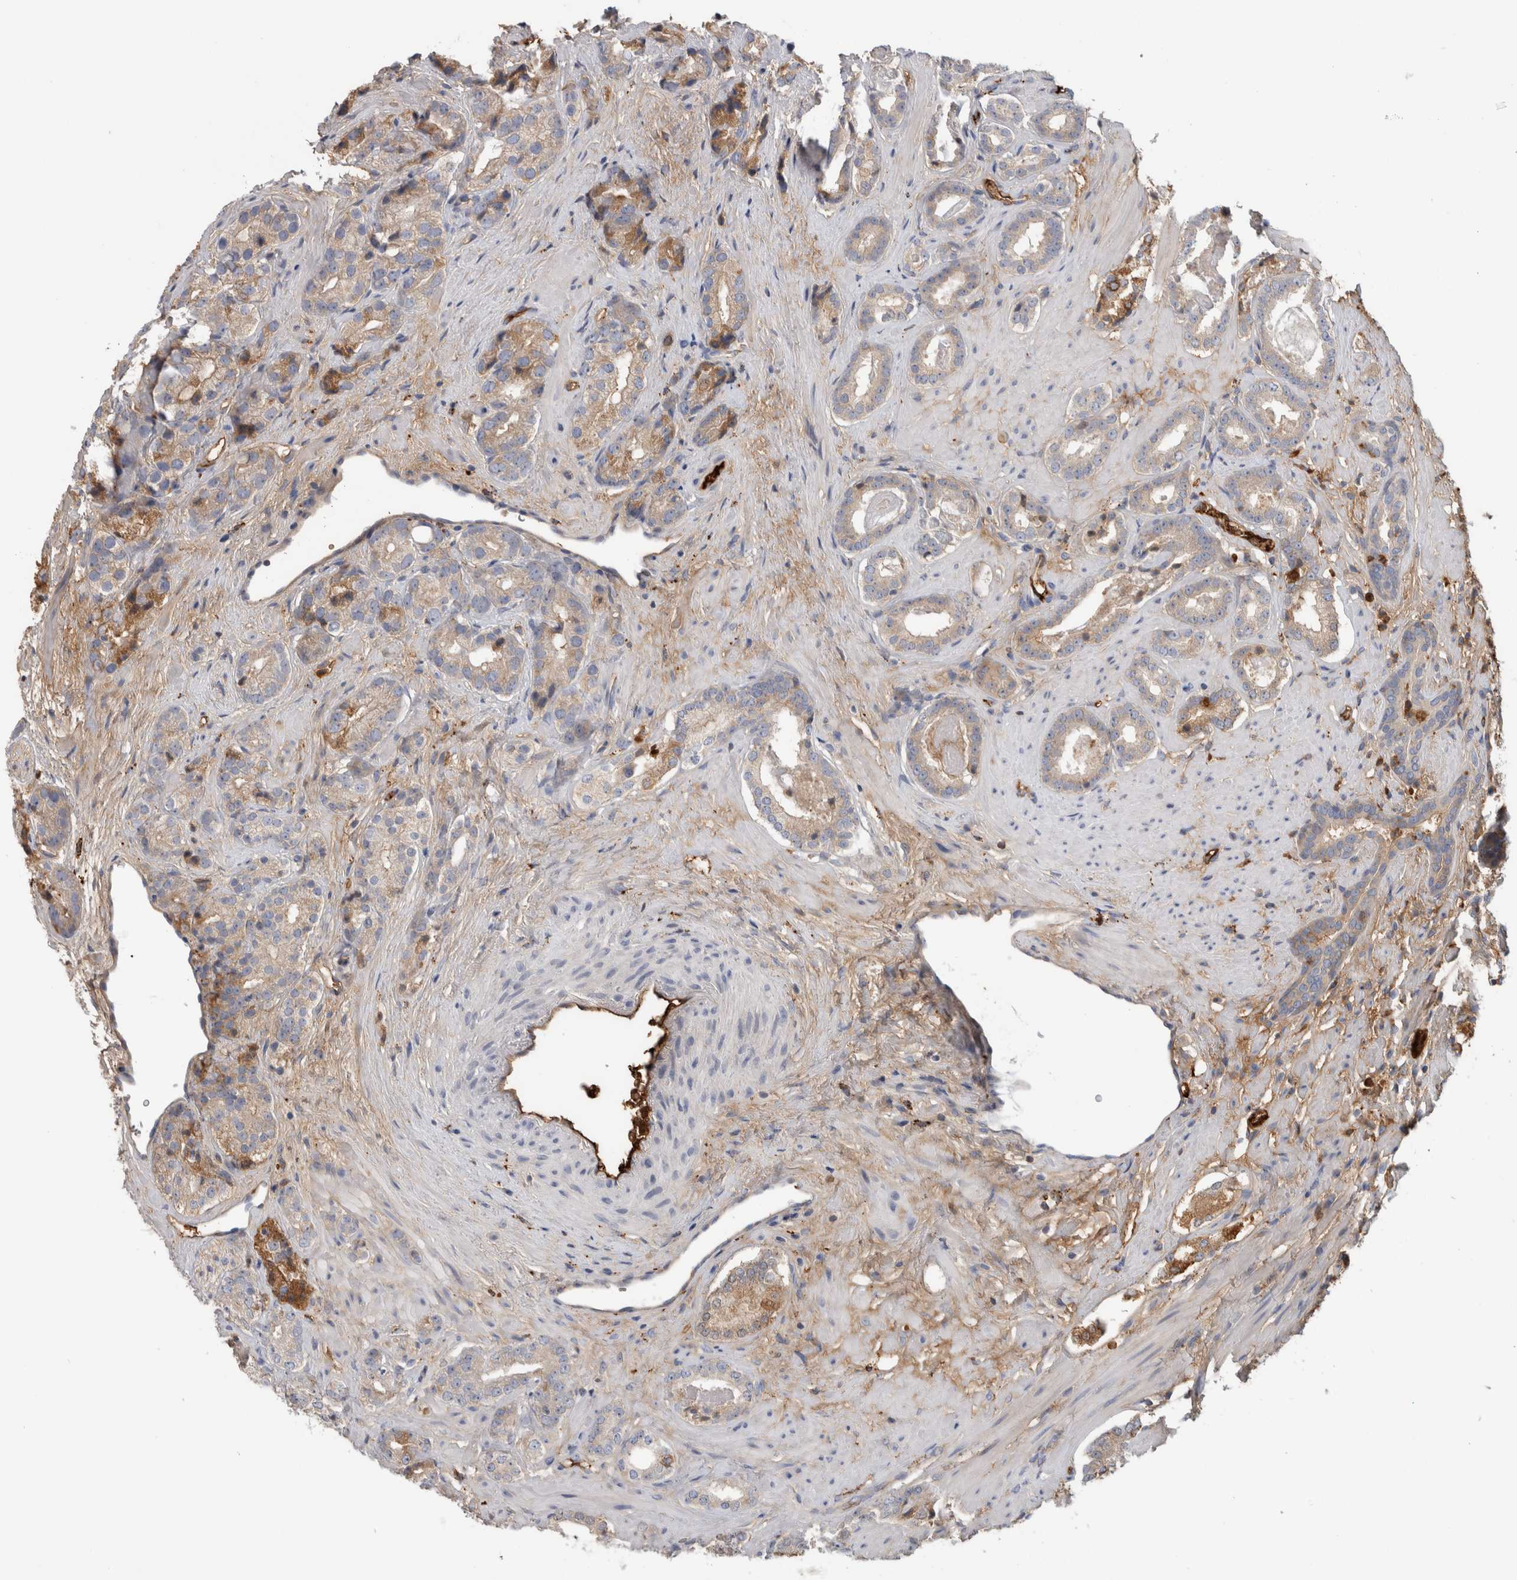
{"staining": {"intensity": "moderate", "quantity": "<25%", "location": "cytoplasmic/membranous"}, "tissue": "prostate cancer", "cell_type": "Tumor cells", "image_type": "cancer", "snomed": [{"axis": "morphology", "description": "Adenocarcinoma, High grade"}, {"axis": "topography", "description": "Prostate"}], "caption": "Prostate cancer (adenocarcinoma (high-grade)) was stained to show a protein in brown. There is low levels of moderate cytoplasmic/membranous positivity in about <25% of tumor cells.", "gene": "TBCE", "patient": {"sex": "male", "age": 71}}